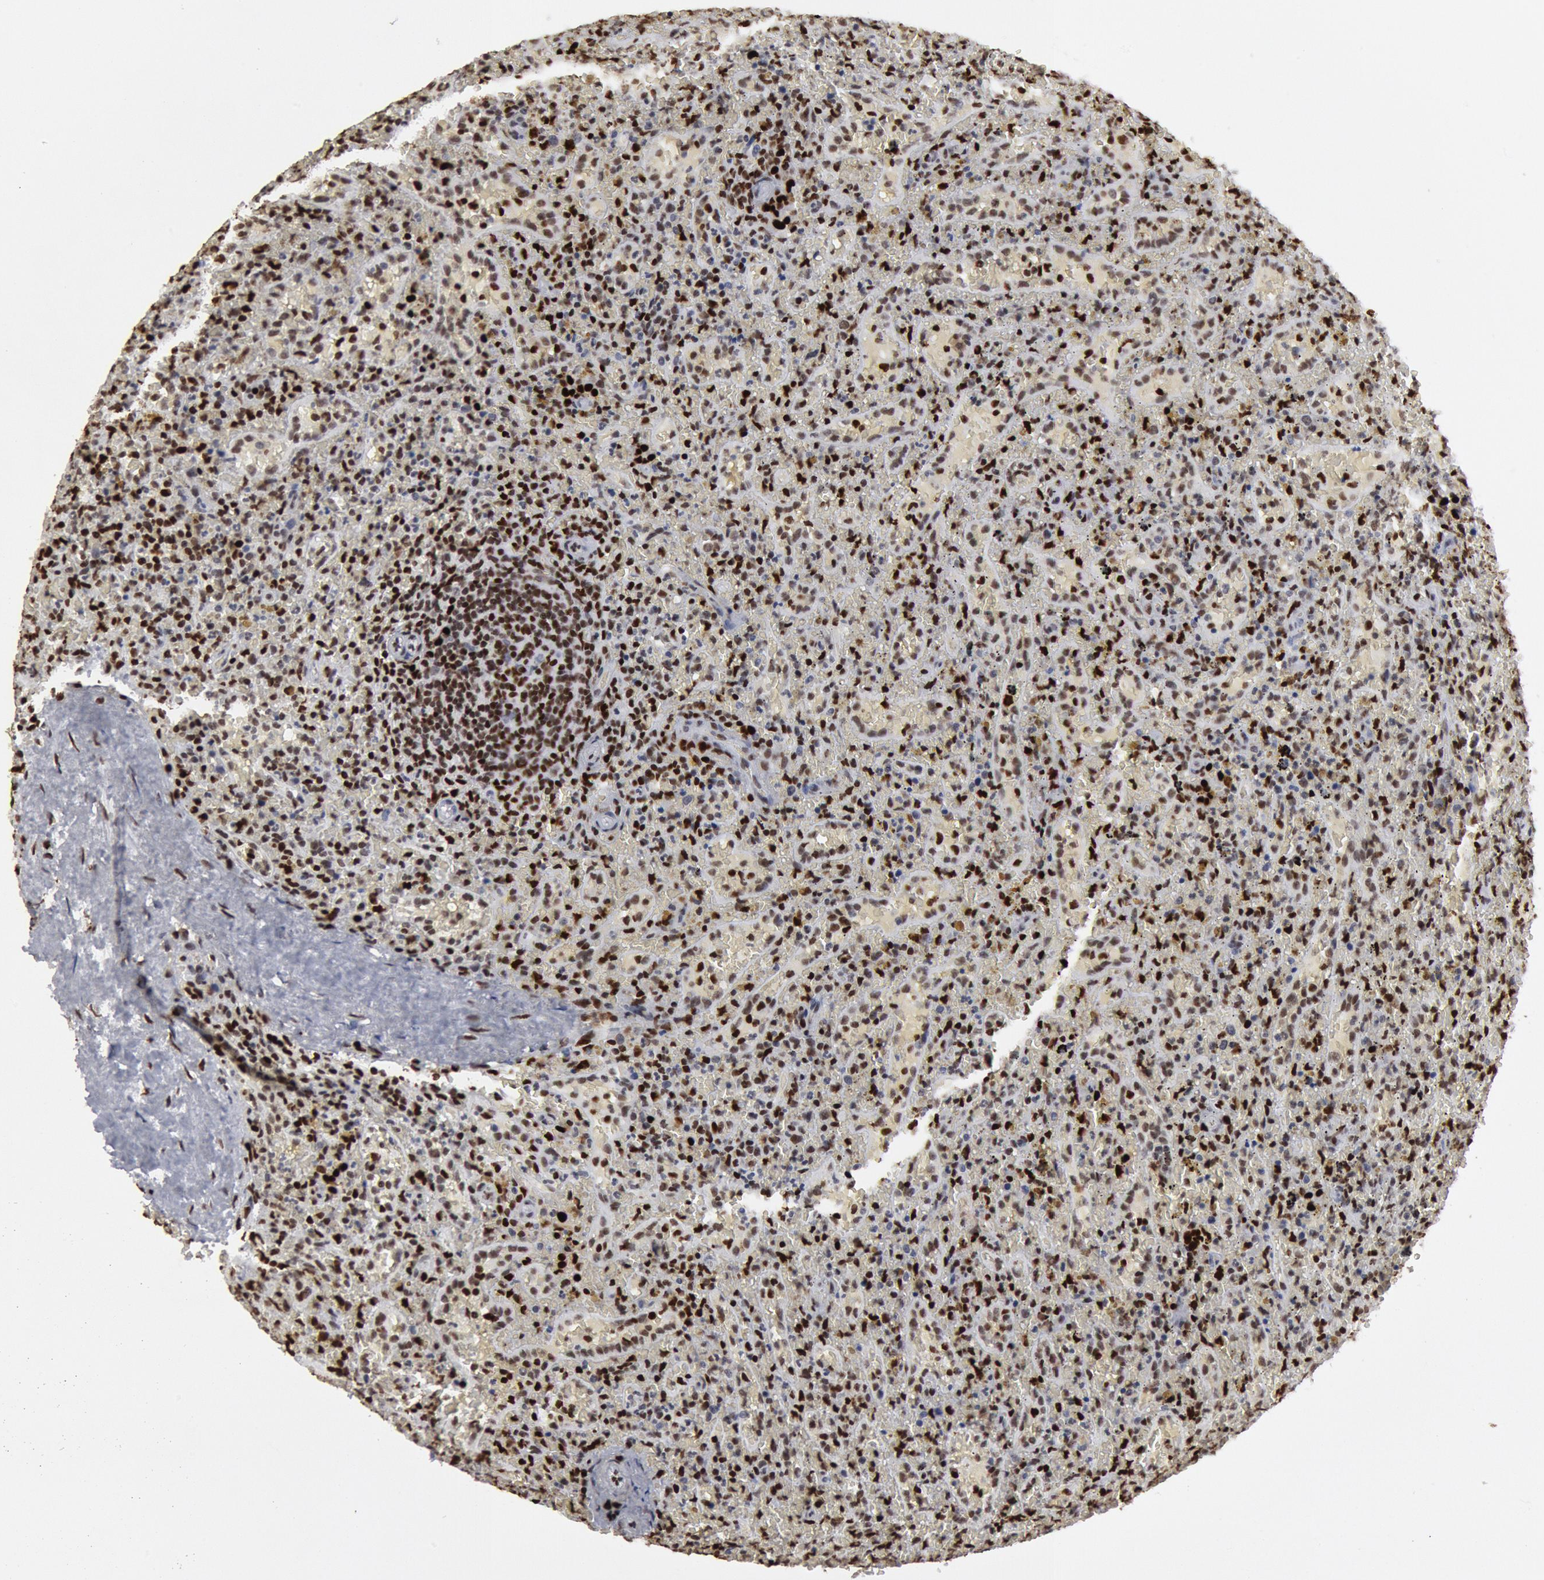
{"staining": {"intensity": "strong", "quantity": ">75%", "location": "nuclear"}, "tissue": "lymphoma", "cell_type": "Tumor cells", "image_type": "cancer", "snomed": [{"axis": "morphology", "description": "Malignant lymphoma, non-Hodgkin's type, High grade"}, {"axis": "topography", "description": "Spleen"}, {"axis": "topography", "description": "Lymph node"}], "caption": "Brown immunohistochemical staining in human lymphoma exhibits strong nuclear positivity in approximately >75% of tumor cells. (brown staining indicates protein expression, while blue staining denotes nuclei).", "gene": "SUB1", "patient": {"sex": "female", "age": 70}}